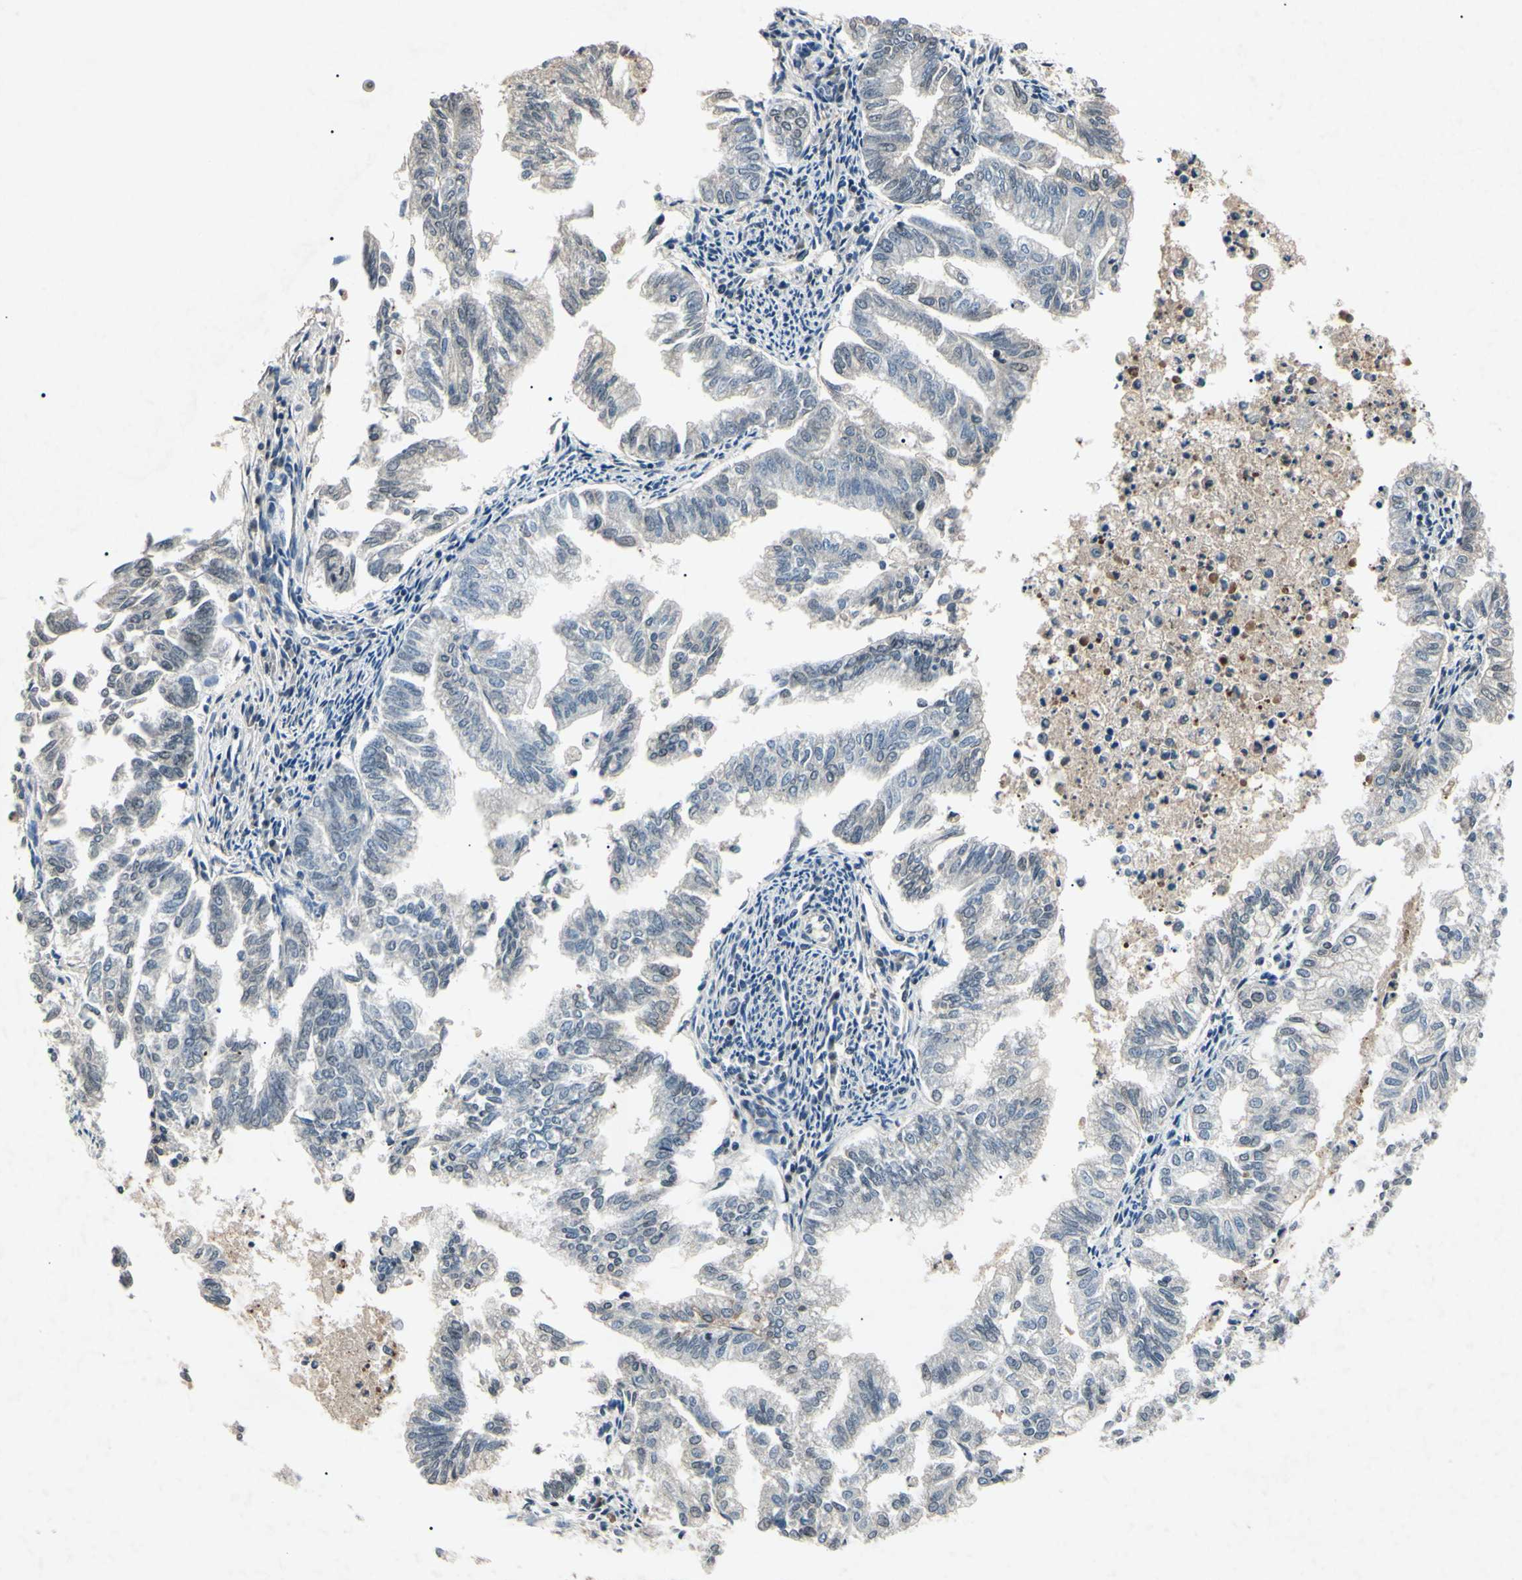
{"staining": {"intensity": "negative", "quantity": "none", "location": "none"}, "tissue": "endometrial cancer", "cell_type": "Tumor cells", "image_type": "cancer", "snomed": [{"axis": "morphology", "description": "Necrosis, NOS"}, {"axis": "morphology", "description": "Adenocarcinoma, NOS"}, {"axis": "topography", "description": "Endometrium"}], "caption": "Endometrial adenocarcinoma was stained to show a protein in brown. There is no significant staining in tumor cells. The staining was performed using DAB to visualize the protein expression in brown, while the nuclei were stained in blue with hematoxylin (Magnification: 20x).", "gene": "AEBP1", "patient": {"sex": "female", "age": 79}}